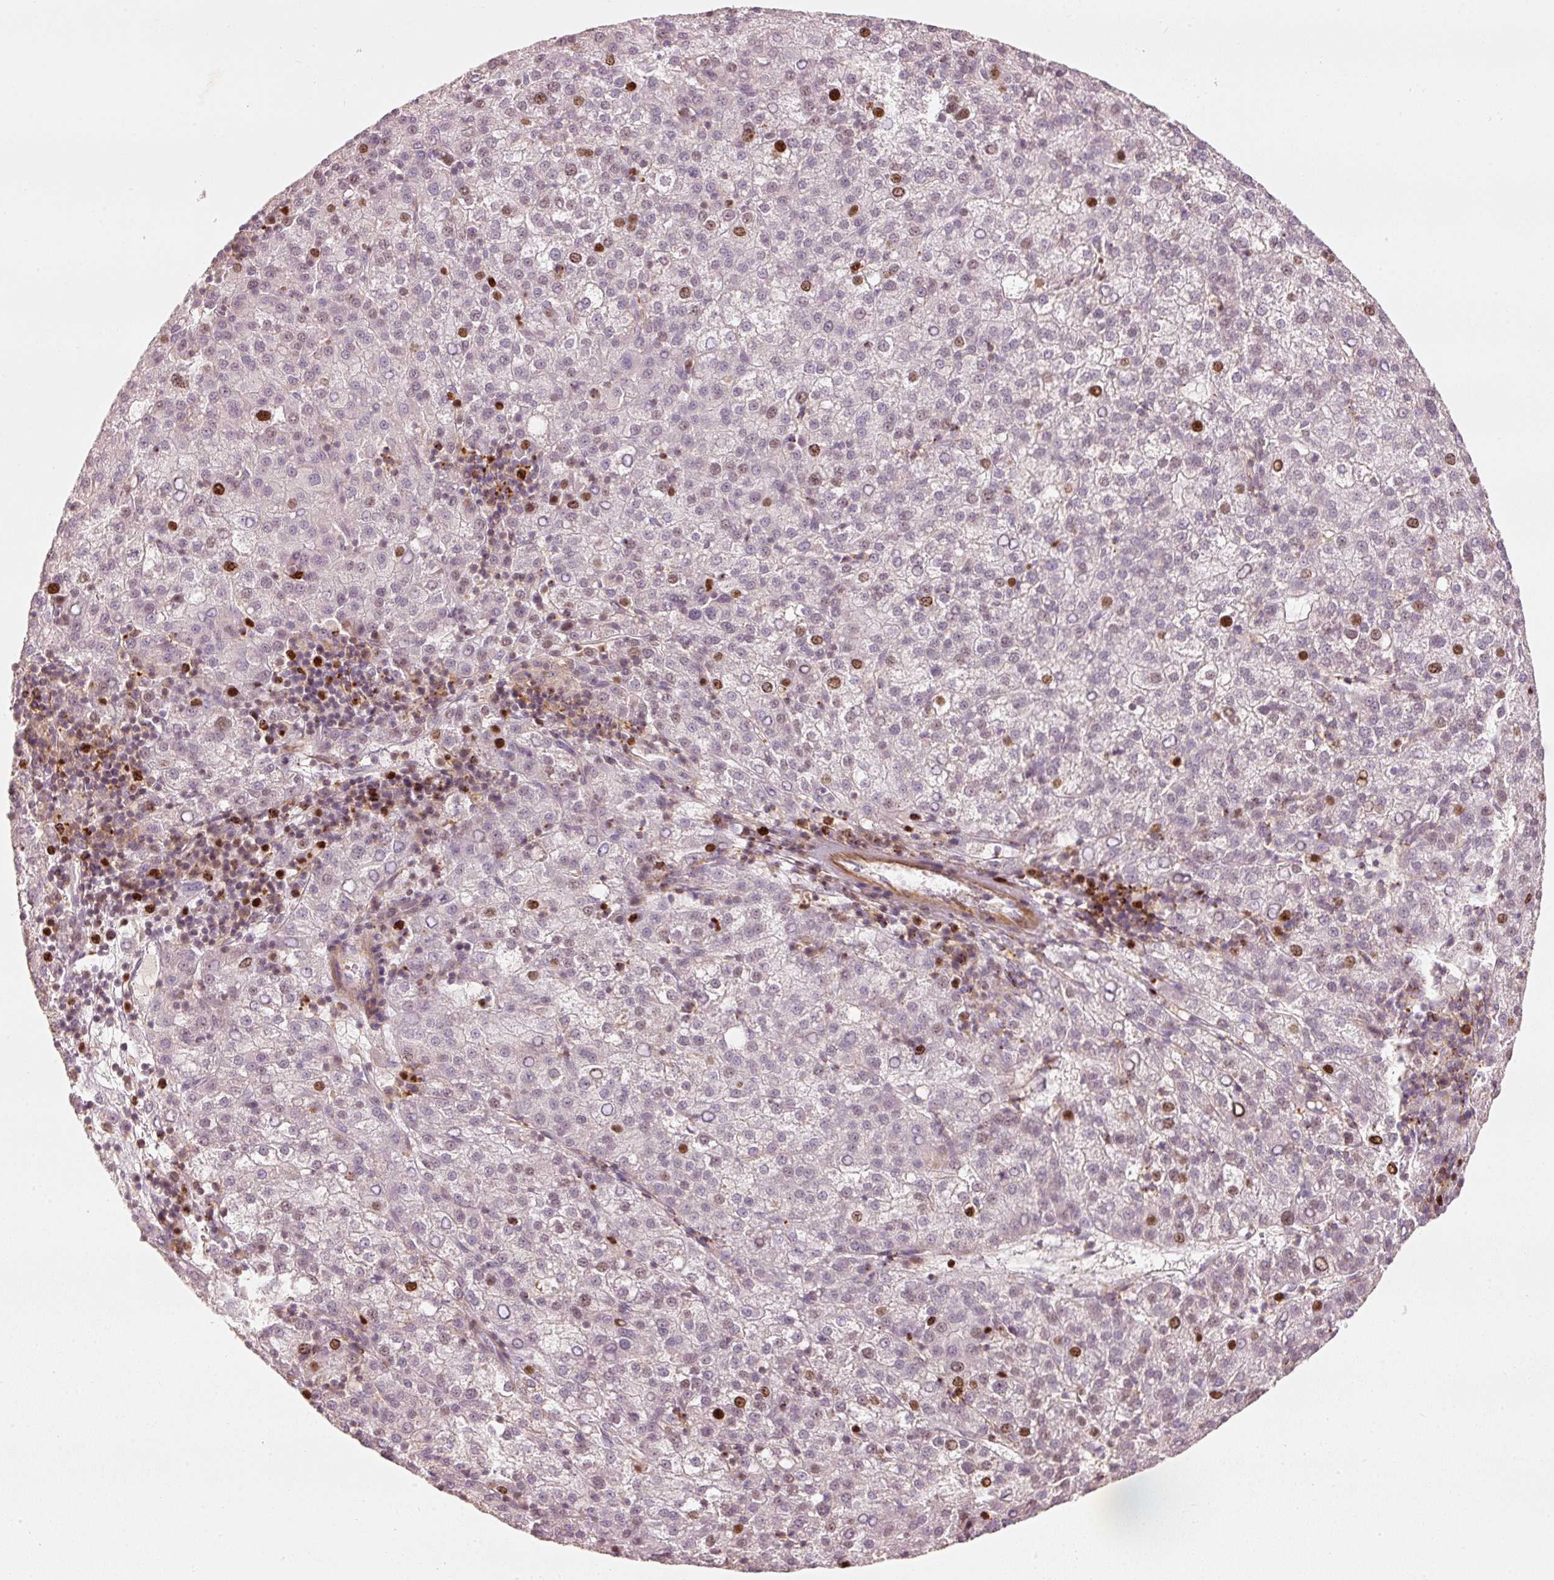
{"staining": {"intensity": "moderate", "quantity": "<25%", "location": "nuclear"}, "tissue": "liver cancer", "cell_type": "Tumor cells", "image_type": "cancer", "snomed": [{"axis": "morphology", "description": "Carcinoma, Hepatocellular, NOS"}, {"axis": "topography", "description": "Liver"}], "caption": "This image reveals immunohistochemistry (IHC) staining of liver hepatocellular carcinoma, with low moderate nuclear staining in about <25% of tumor cells.", "gene": "TREX2", "patient": {"sex": "female", "age": 58}}